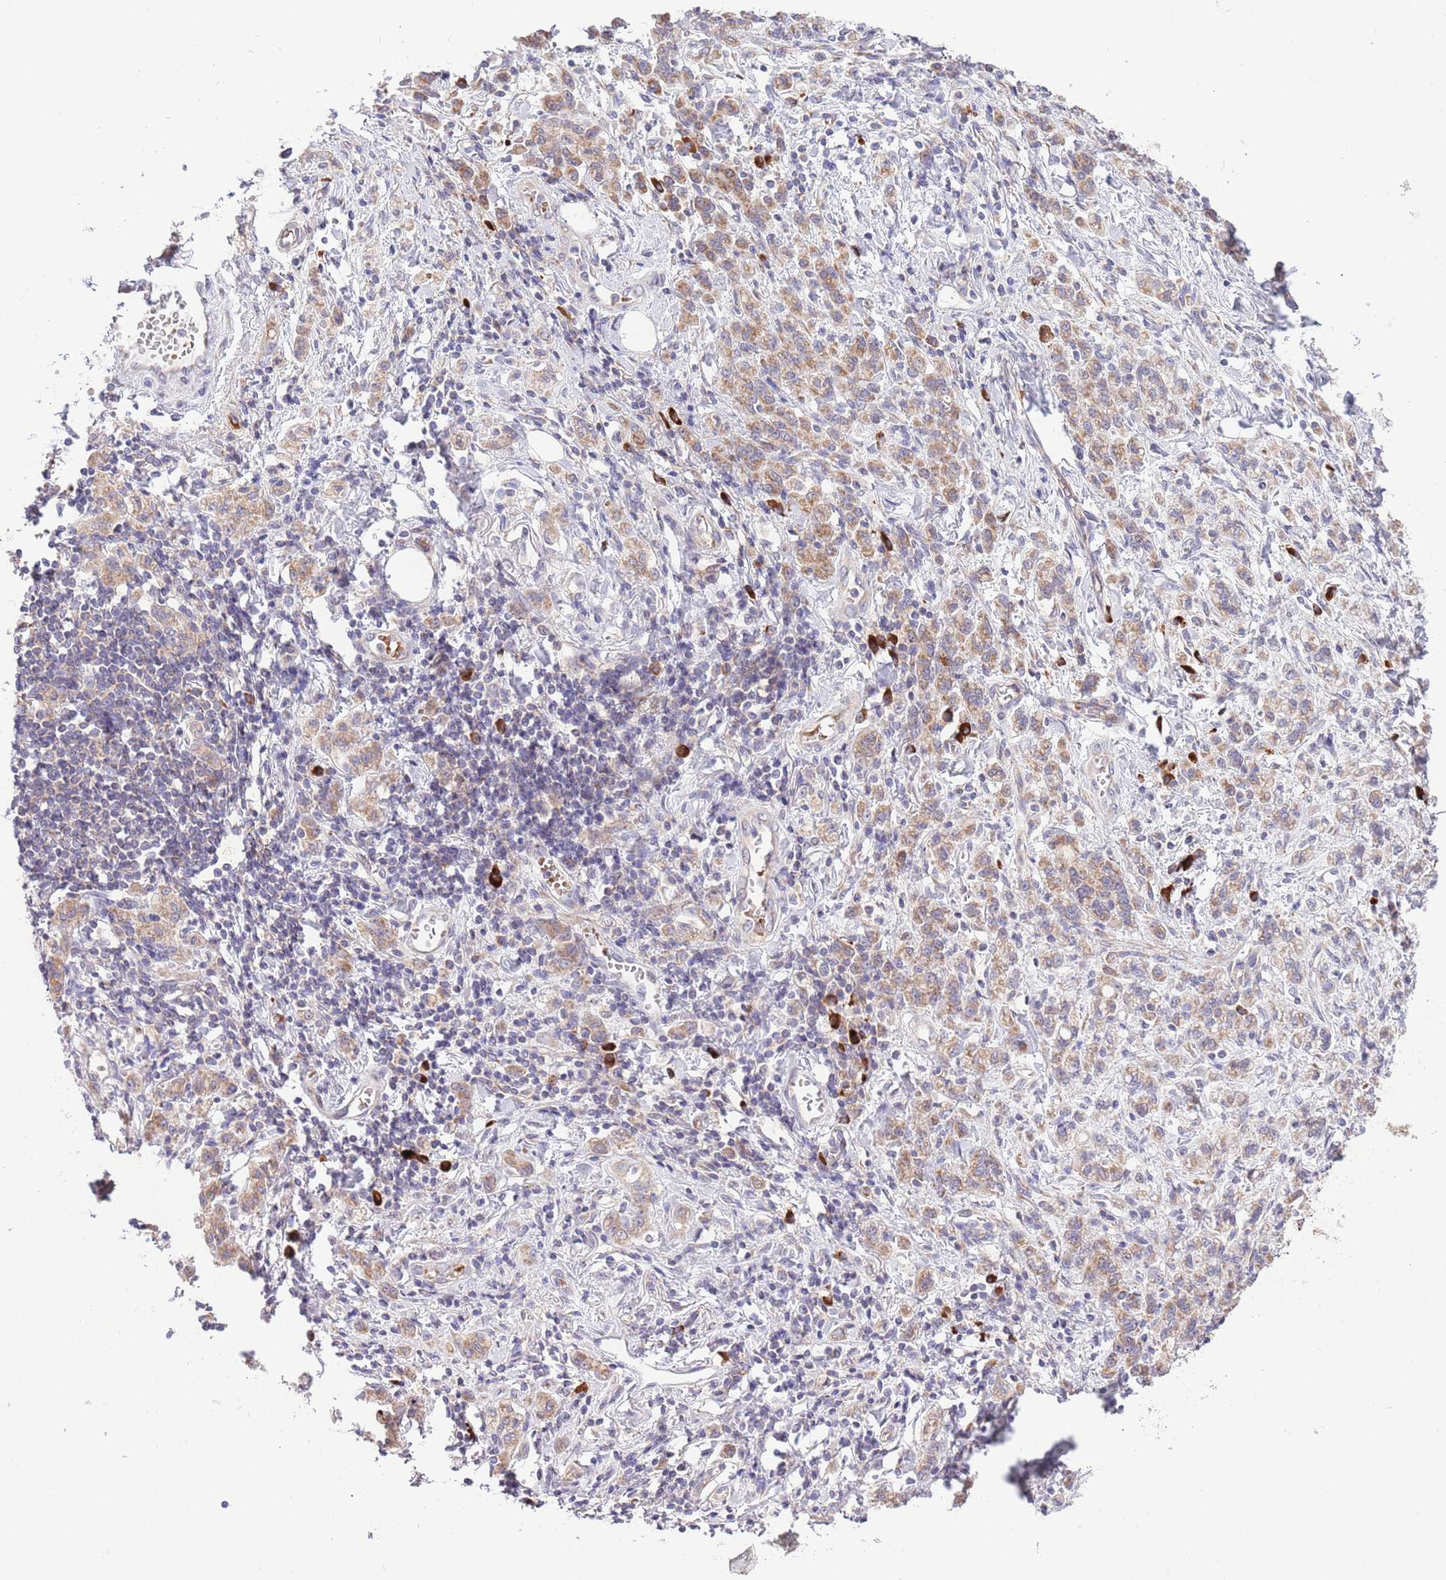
{"staining": {"intensity": "moderate", "quantity": ">75%", "location": "cytoplasmic/membranous"}, "tissue": "stomach cancer", "cell_type": "Tumor cells", "image_type": "cancer", "snomed": [{"axis": "morphology", "description": "Adenocarcinoma, NOS"}, {"axis": "topography", "description": "Stomach"}], "caption": "A brown stain labels moderate cytoplasmic/membranous positivity of a protein in stomach cancer (adenocarcinoma) tumor cells.", "gene": "DAND5", "patient": {"sex": "male", "age": 77}}